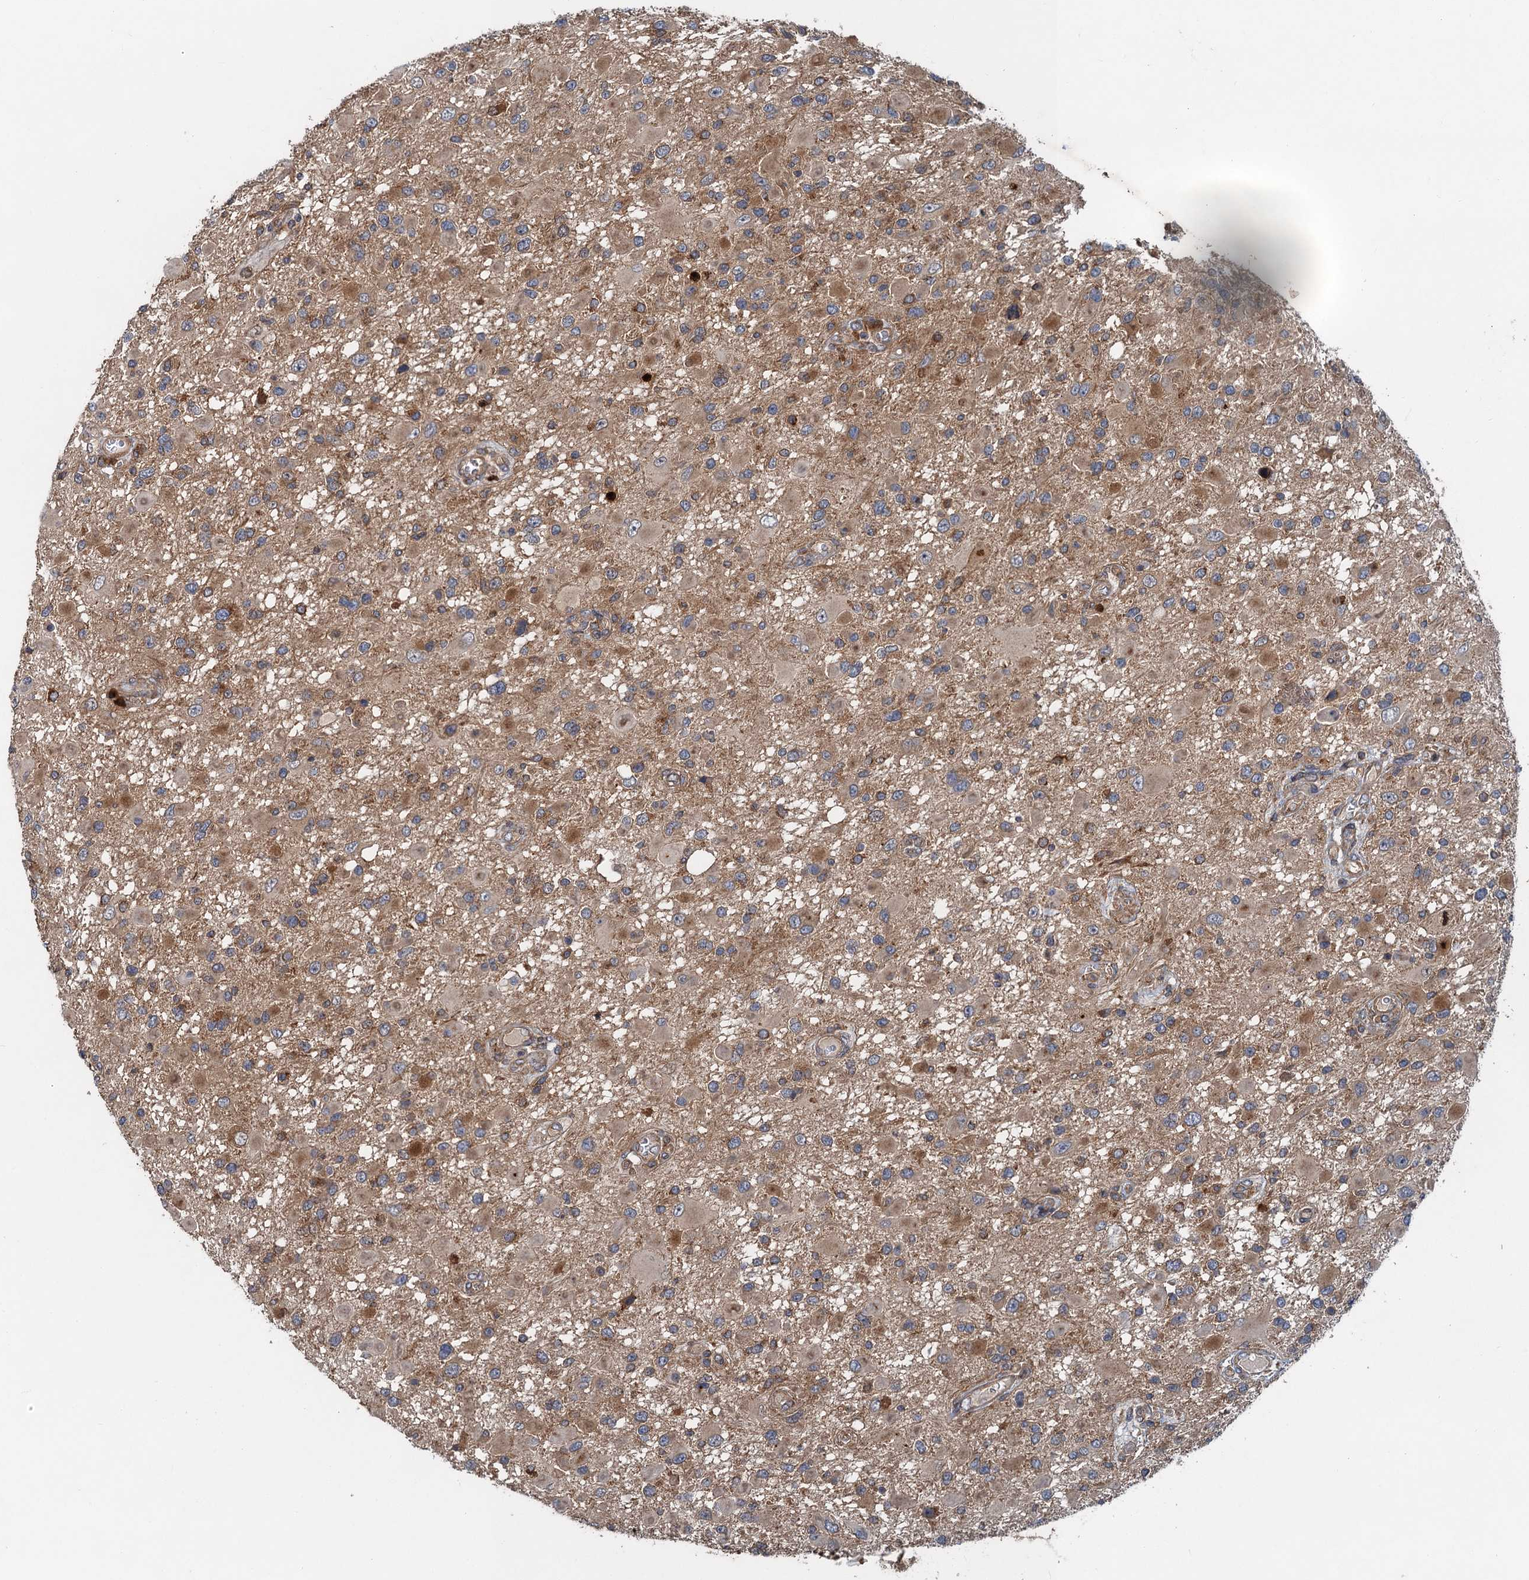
{"staining": {"intensity": "weak", "quantity": ">75%", "location": "cytoplasmic/membranous"}, "tissue": "glioma", "cell_type": "Tumor cells", "image_type": "cancer", "snomed": [{"axis": "morphology", "description": "Glioma, malignant, High grade"}, {"axis": "topography", "description": "Brain"}], "caption": "Protein staining by IHC displays weak cytoplasmic/membranous positivity in about >75% of tumor cells in glioma. (IHC, brightfield microscopy, high magnification).", "gene": "COG3", "patient": {"sex": "male", "age": 53}}